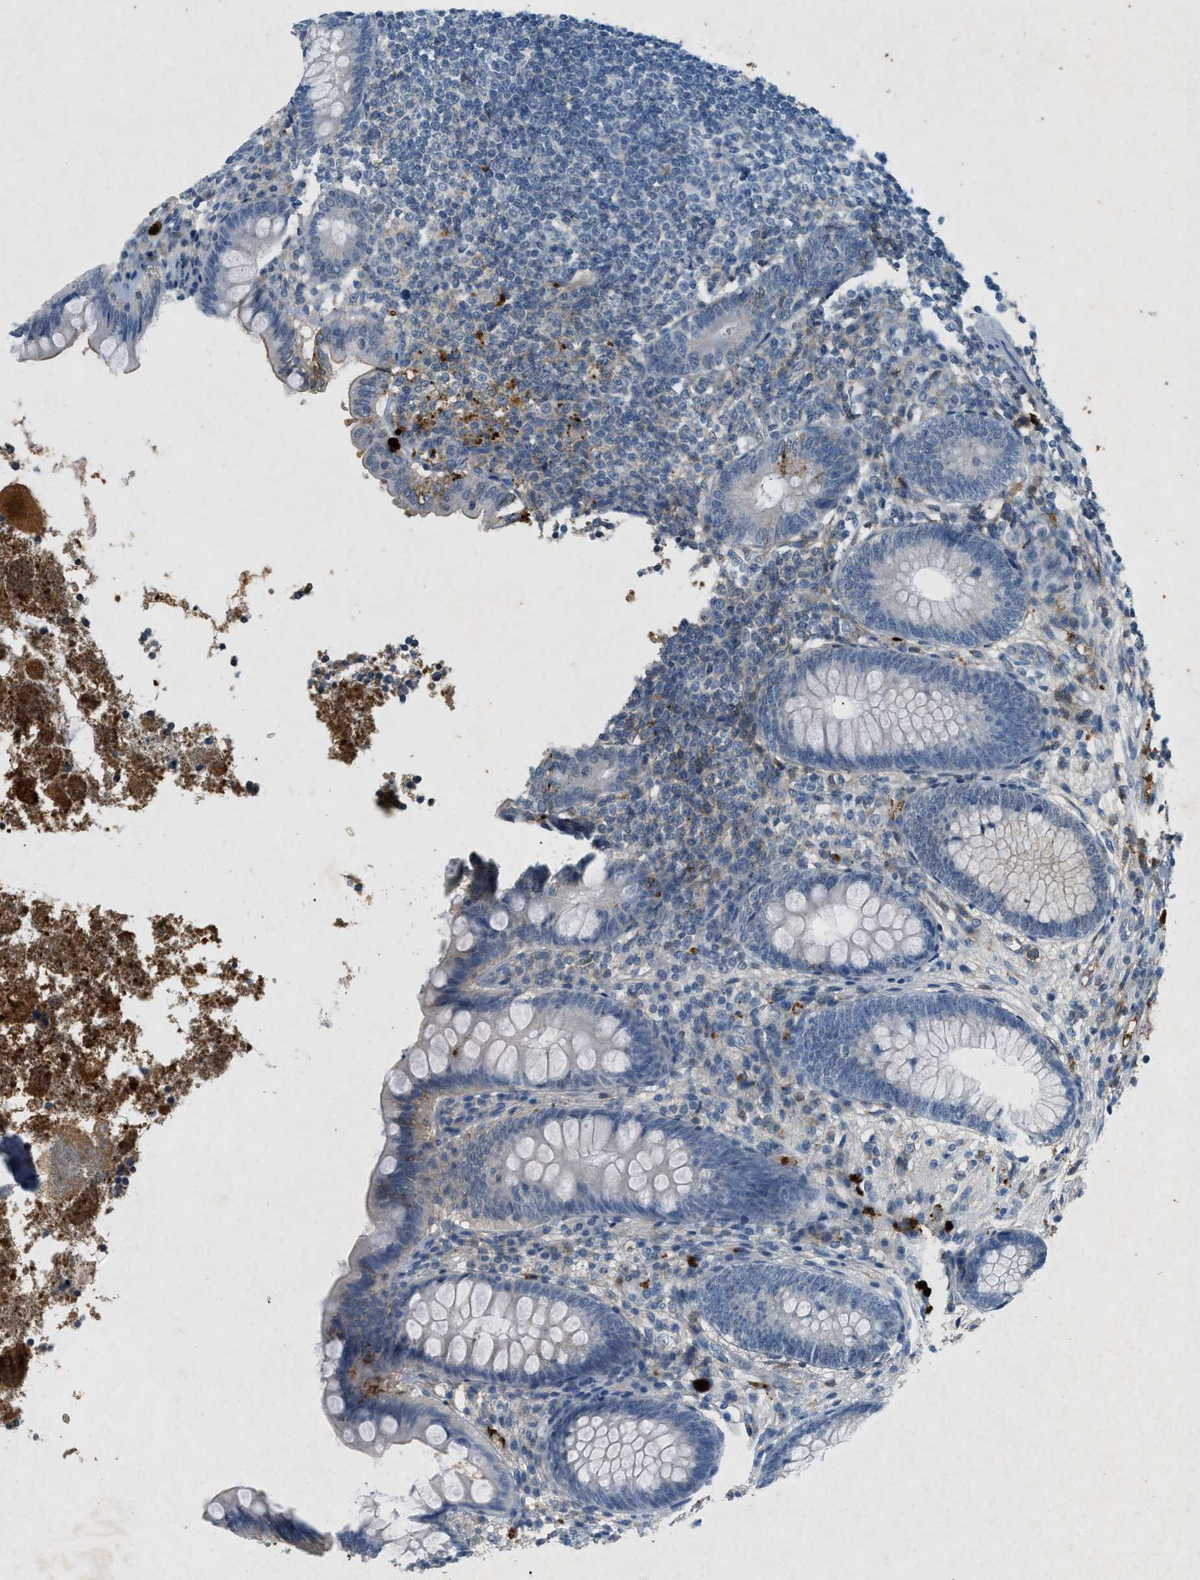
{"staining": {"intensity": "weak", "quantity": "<25%", "location": "cytoplasmic/membranous"}, "tissue": "appendix", "cell_type": "Glandular cells", "image_type": "normal", "snomed": [{"axis": "morphology", "description": "Normal tissue, NOS"}, {"axis": "topography", "description": "Appendix"}], "caption": "Glandular cells show no significant protein positivity in benign appendix. (Immunohistochemistry, brightfield microscopy, high magnification).", "gene": "F2", "patient": {"sex": "female", "age": 66}}